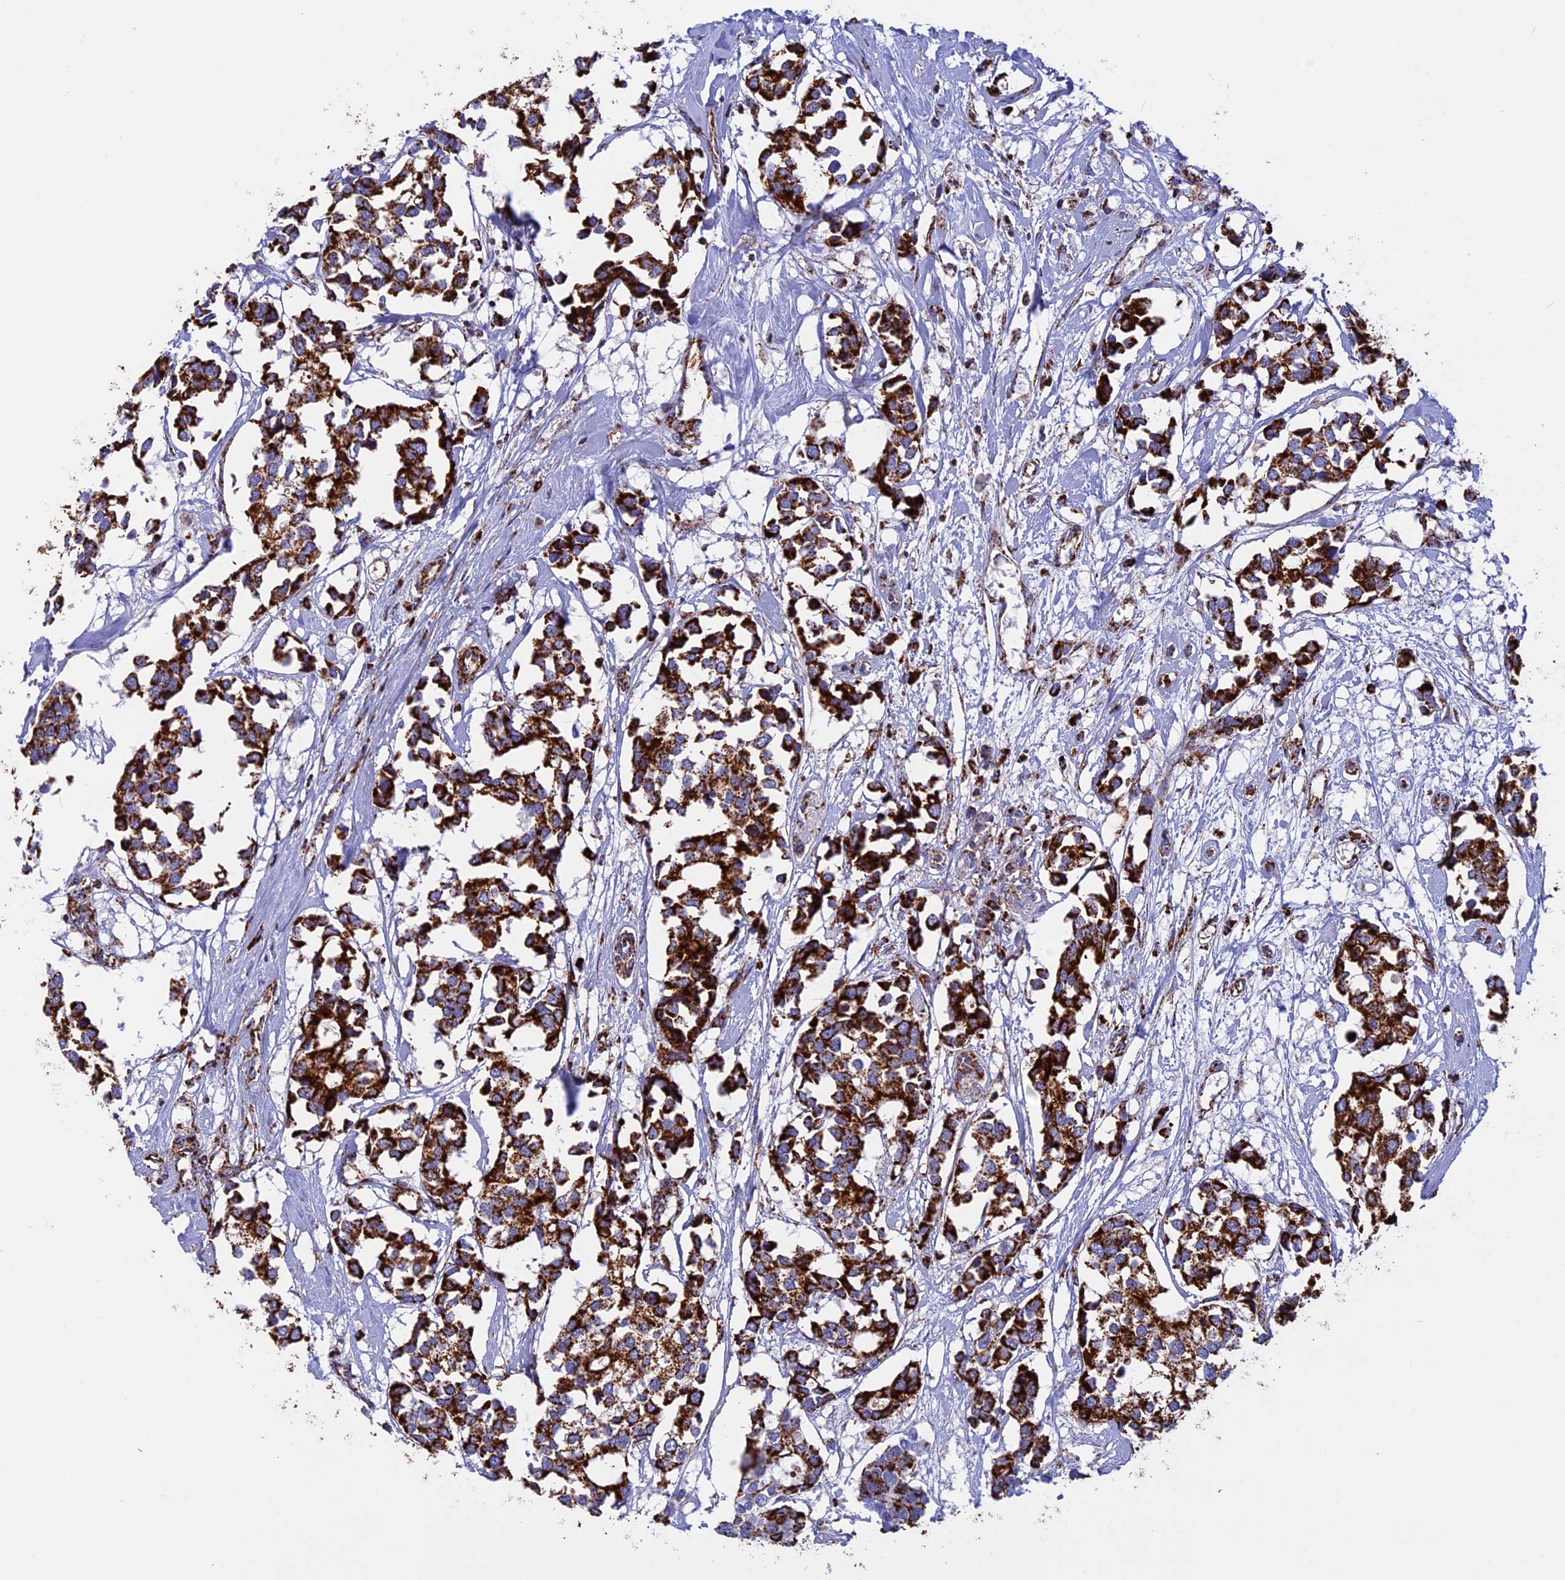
{"staining": {"intensity": "strong", "quantity": ">75%", "location": "cytoplasmic/membranous"}, "tissue": "breast cancer", "cell_type": "Tumor cells", "image_type": "cancer", "snomed": [{"axis": "morphology", "description": "Duct carcinoma"}, {"axis": "topography", "description": "Breast"}], "caption": "Immunohistochemical staining of breast cancer shows high levels of strong cytoplasmic/membranous protein staining in about >75% of tumor cells.", "gene": "UQCRB", "patient": {"sex": "female", "age": 83}}